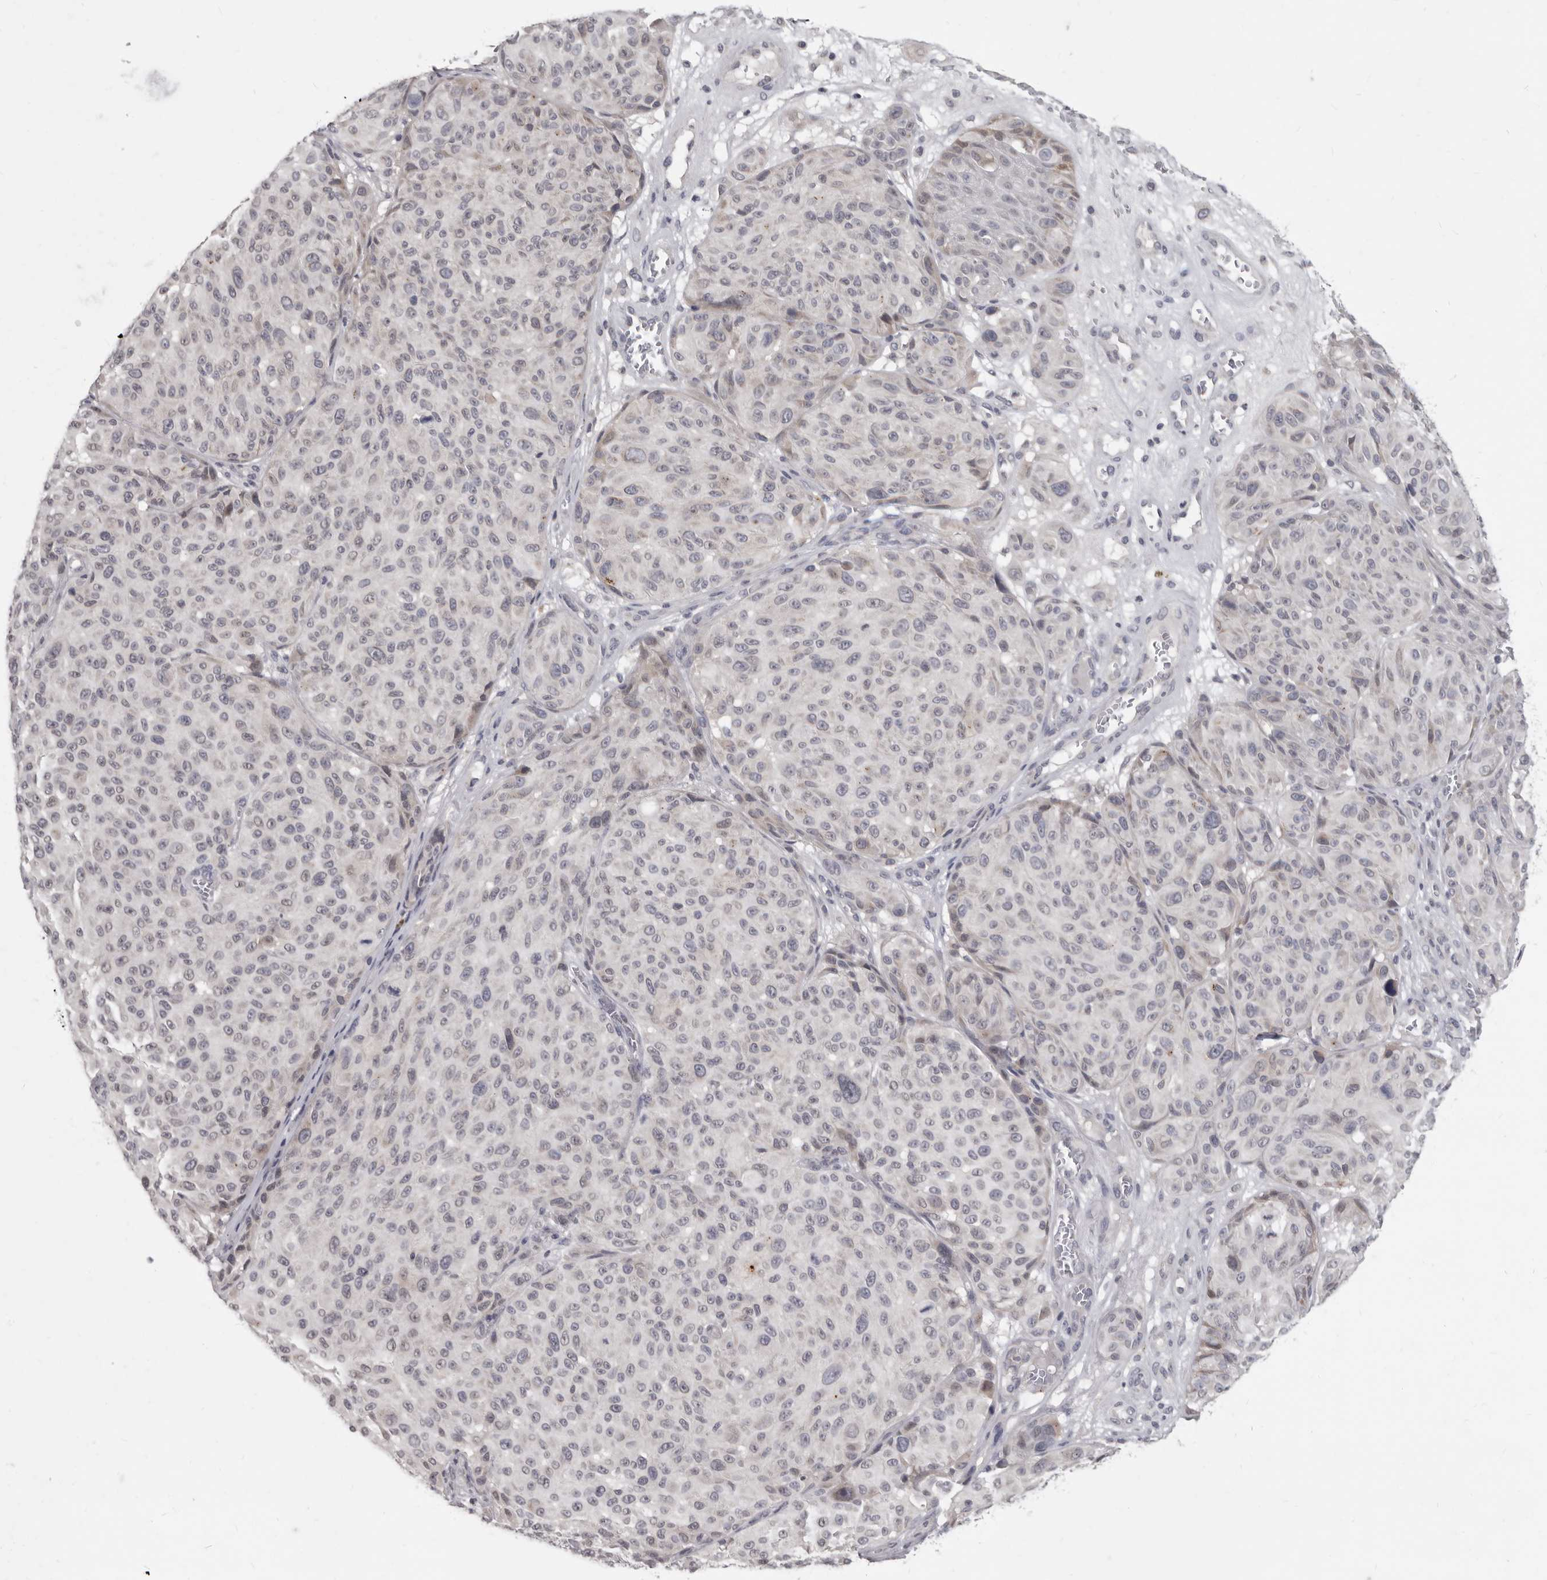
{"staining": {"intensity": "negative", "quantity": "none", "location": "none"}, "tissue": "melanoma", "cell_type": "Tumor cells", "image_type": "cancer", "snomed": [{"axis": "morphology", "description": "Malignant melanoma, NOS"}, {"axis": "topography", "description": "Skin"}], "caption": "IHC micrograph of neoplastic tissue: human melanoma stained with DAB (3,3'-diaminobenzidine) demonstrates no significant protein expression in tumor cells.", "gene": "SULT1E1", "patient": {"sex": "male", "age": 83}}